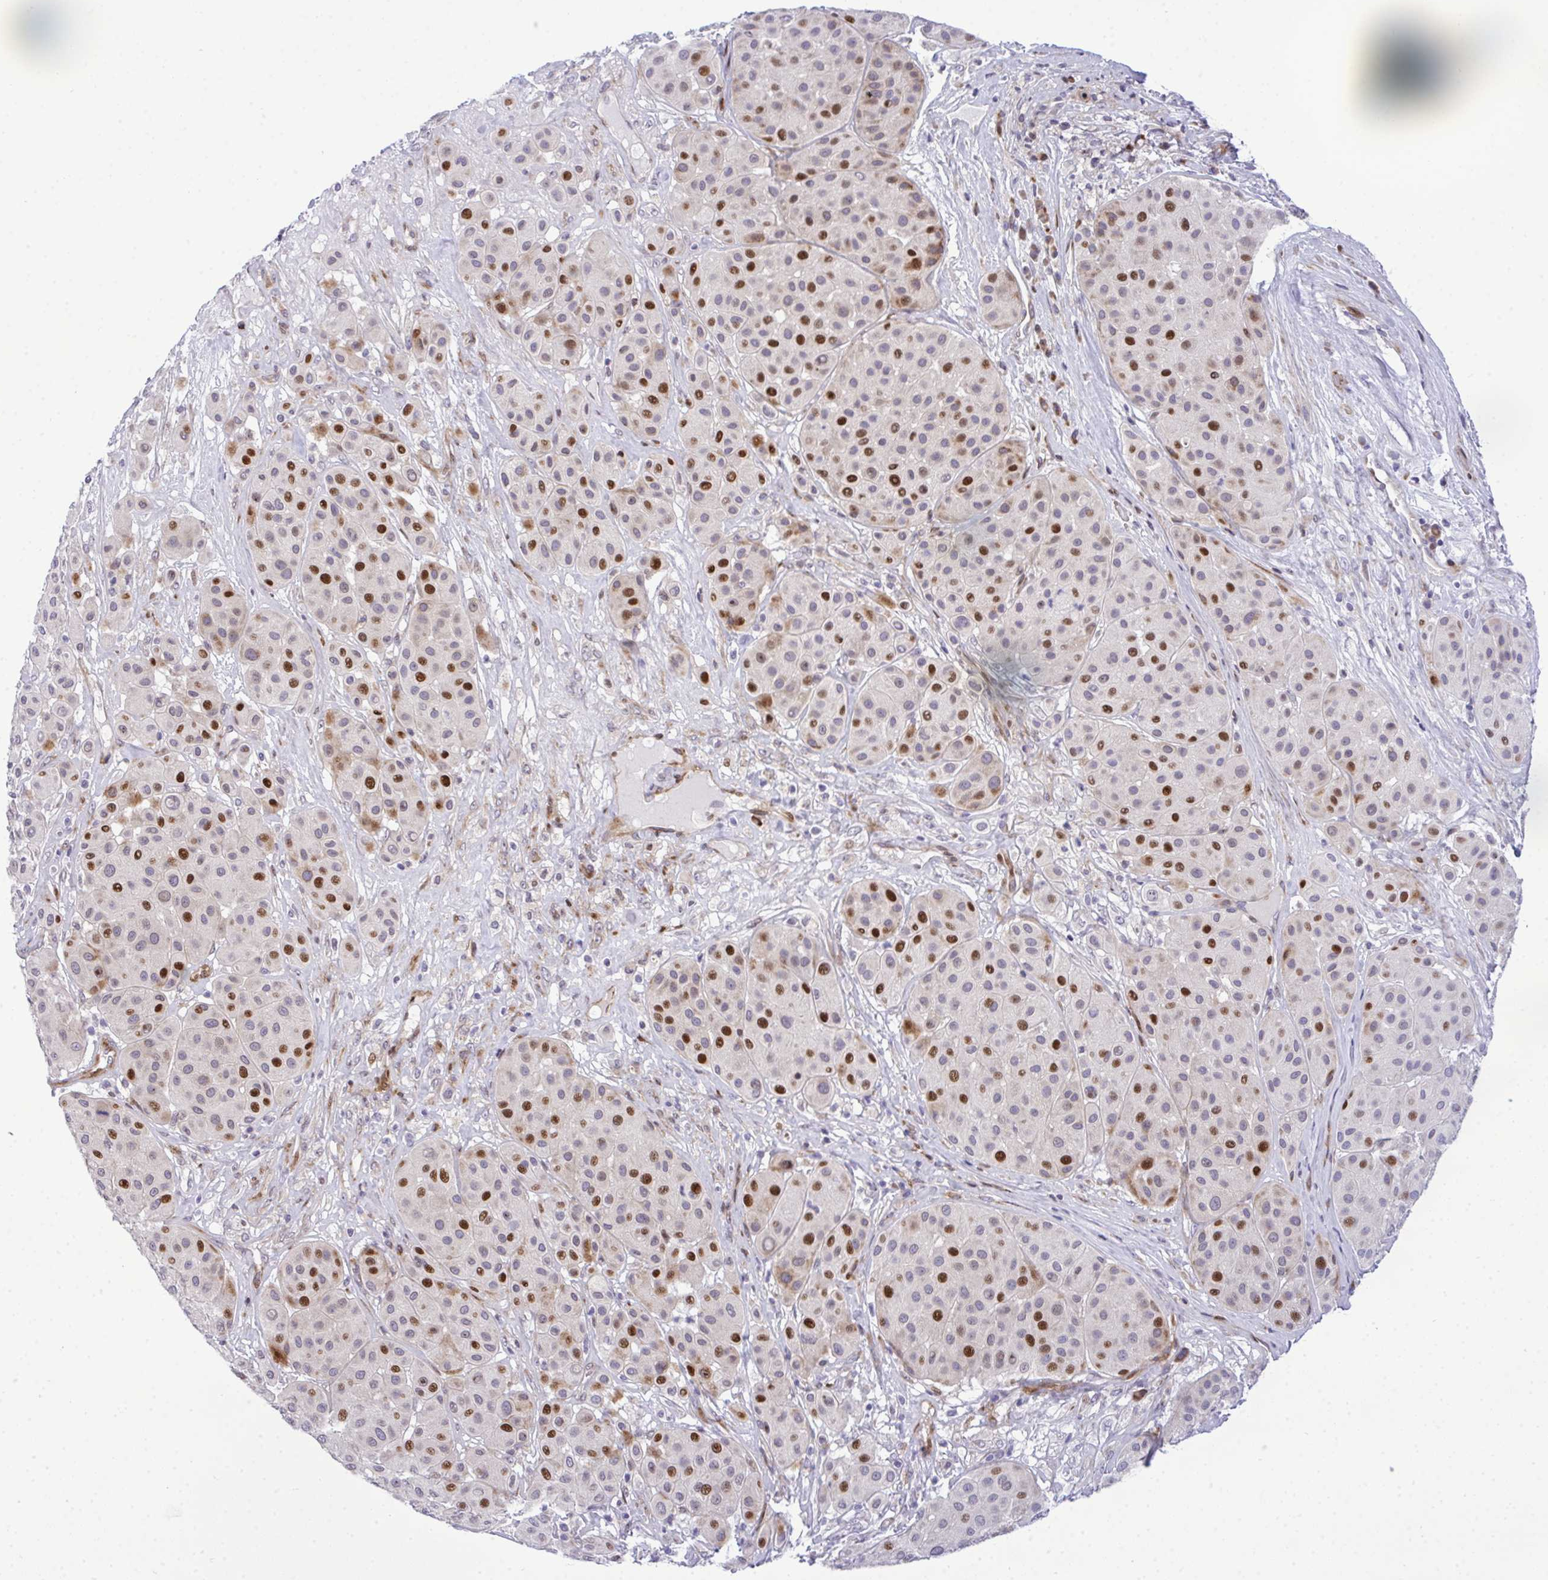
{"staining": {"intensity": "moderate", "quantity": "25%-75%", "location": "cytoplasmic/membranous"}, "tissue": "melanoma", "cell_type": "Tumor cells", "image_type": "cancer", "snomed": [{"axis": "morphology", "description": "Malignant melanoma, Metastatic site"}, {"axis": "topography", "description": "Smooth muscle"}], "caption": "Malignant melanoma (metastatic site) tissue displays moderate cytoplasmic/membranous staining in about 25%-75% of tumor cells, visualized by immunohistochemistry. The staining was performed using DAB to visualize the protein expression in brown, while the nuclei were stained in blue with hematoxylin (Magnification: 20x).", "gene": "CASTOR2", "patient": {"sex": "male", "age": 41}}